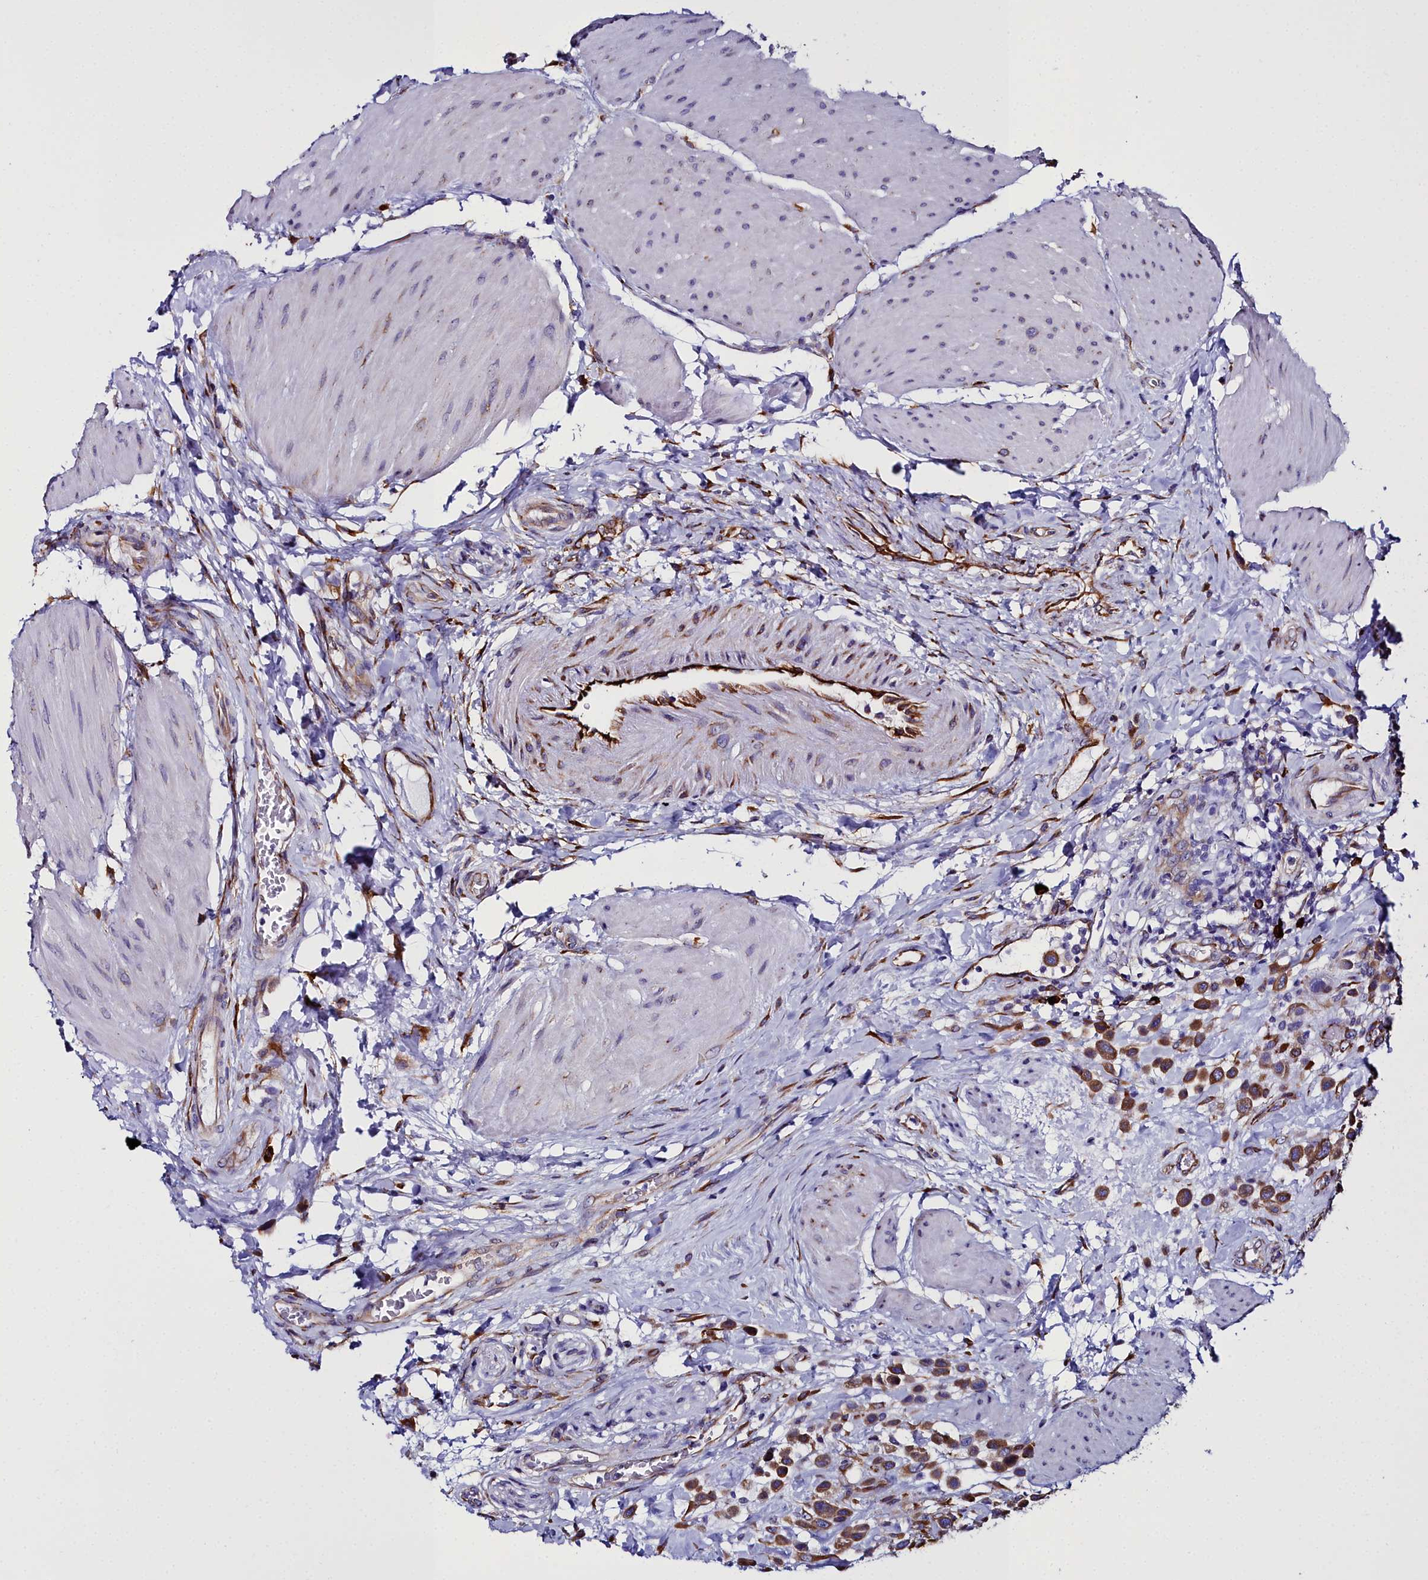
{"staining": {"intensity": "strong", "quantity": ">75%", "location": "cytoplasmic/membranous"}, "tissue": "urothelial cancer", "cell_type": "Tumor cells", "image_type": "cancer", "snomed": [{"axis": "morphology", "description": "Urothelial carcinoma, High grade"}, {"axis": "topography", "description": "Urinary bladder"}], "caption": "Strong cytoplasmic/membranous staining is seen in about >75% of tumor cells in urothelial cancer. (Brightfield microscopy of DAB IHC at high magnification).", "gene": "TXNDC5", "patient": {"sex": "male", "age": 50}}